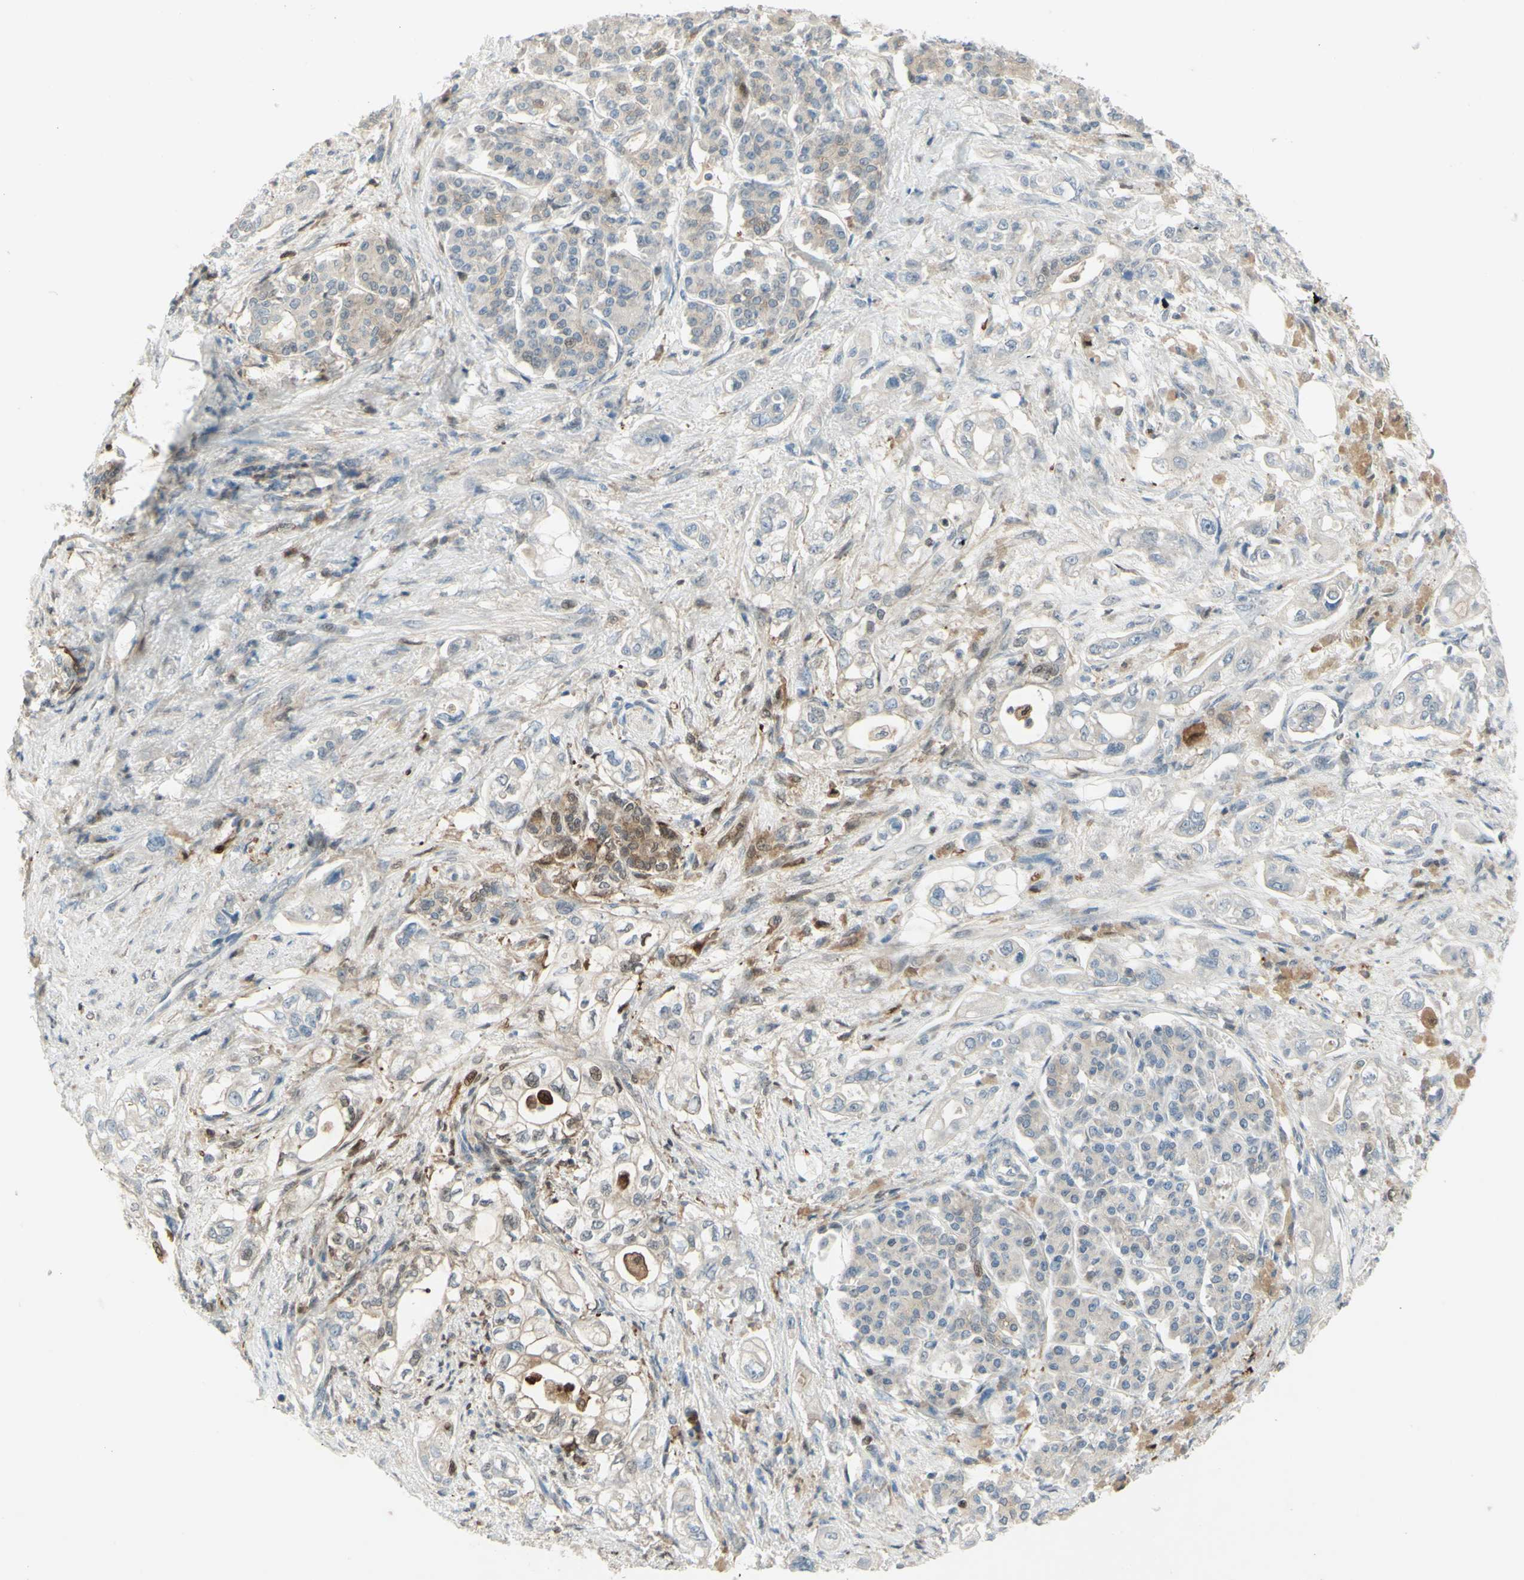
{"staining": {"intensity": "weak", "quantity": "25%-75%", "location": "cytoplasmic/membranous"}, "tissue": "pancreatic cancer", "cell_type": "Tumor cells", "image_type": "cancer", "snomed": [{"axis": "morphology", "description": "Normal tissue, NOS"}, {"axis": "topography", "description": "Pancreas"}], "caption": "Immunohistochemical staining of pancreatic cancer reveals weak cytoplasmic/membranous protein staining in approximately 25%-75% of tumor cells.", "gene": "C1orf159", "patient": {"sex": "male", "age": 42}}